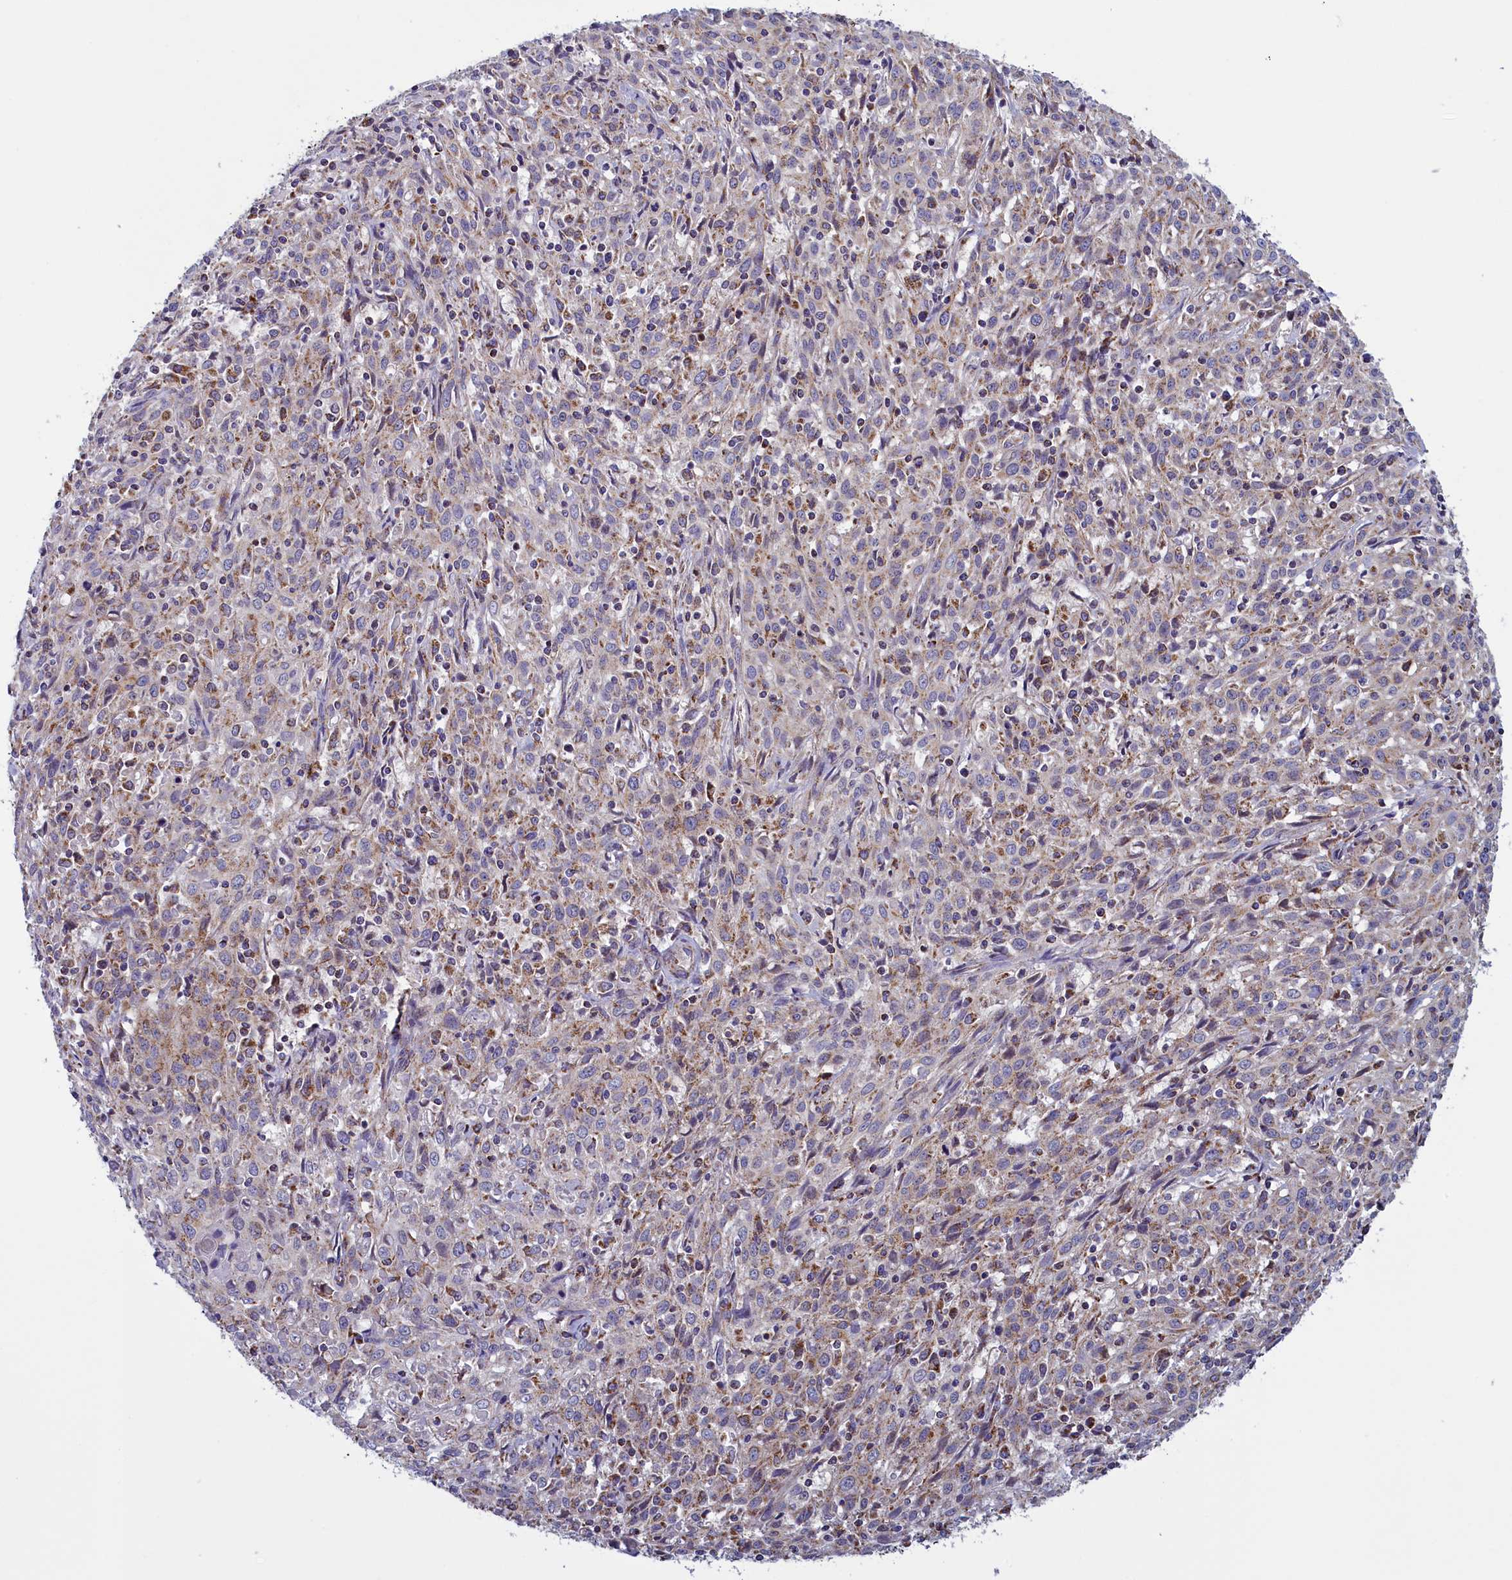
{"staining": {"intensity": "weak", "quantity": "25%-75%", "location": "cytoplasmic/membranous"}, "tissue": "cervical cancer", "cell_type": "Tumor cells", "image_type": "cancer", "snomed": [{"axis": "morphology", "description": "Squamous cell carcinoma, NOS"}, {"axis": "topography", "description": "Cervix"}], "caption": "Protein staining of cervical squamous cell carcinoma tissue demonstrates weak cytoplasmic/membranous staining in approximately 25%-75% of tumor cells.", "gene": "IFT122", "patient": {"sex": "female", "age": 57}}